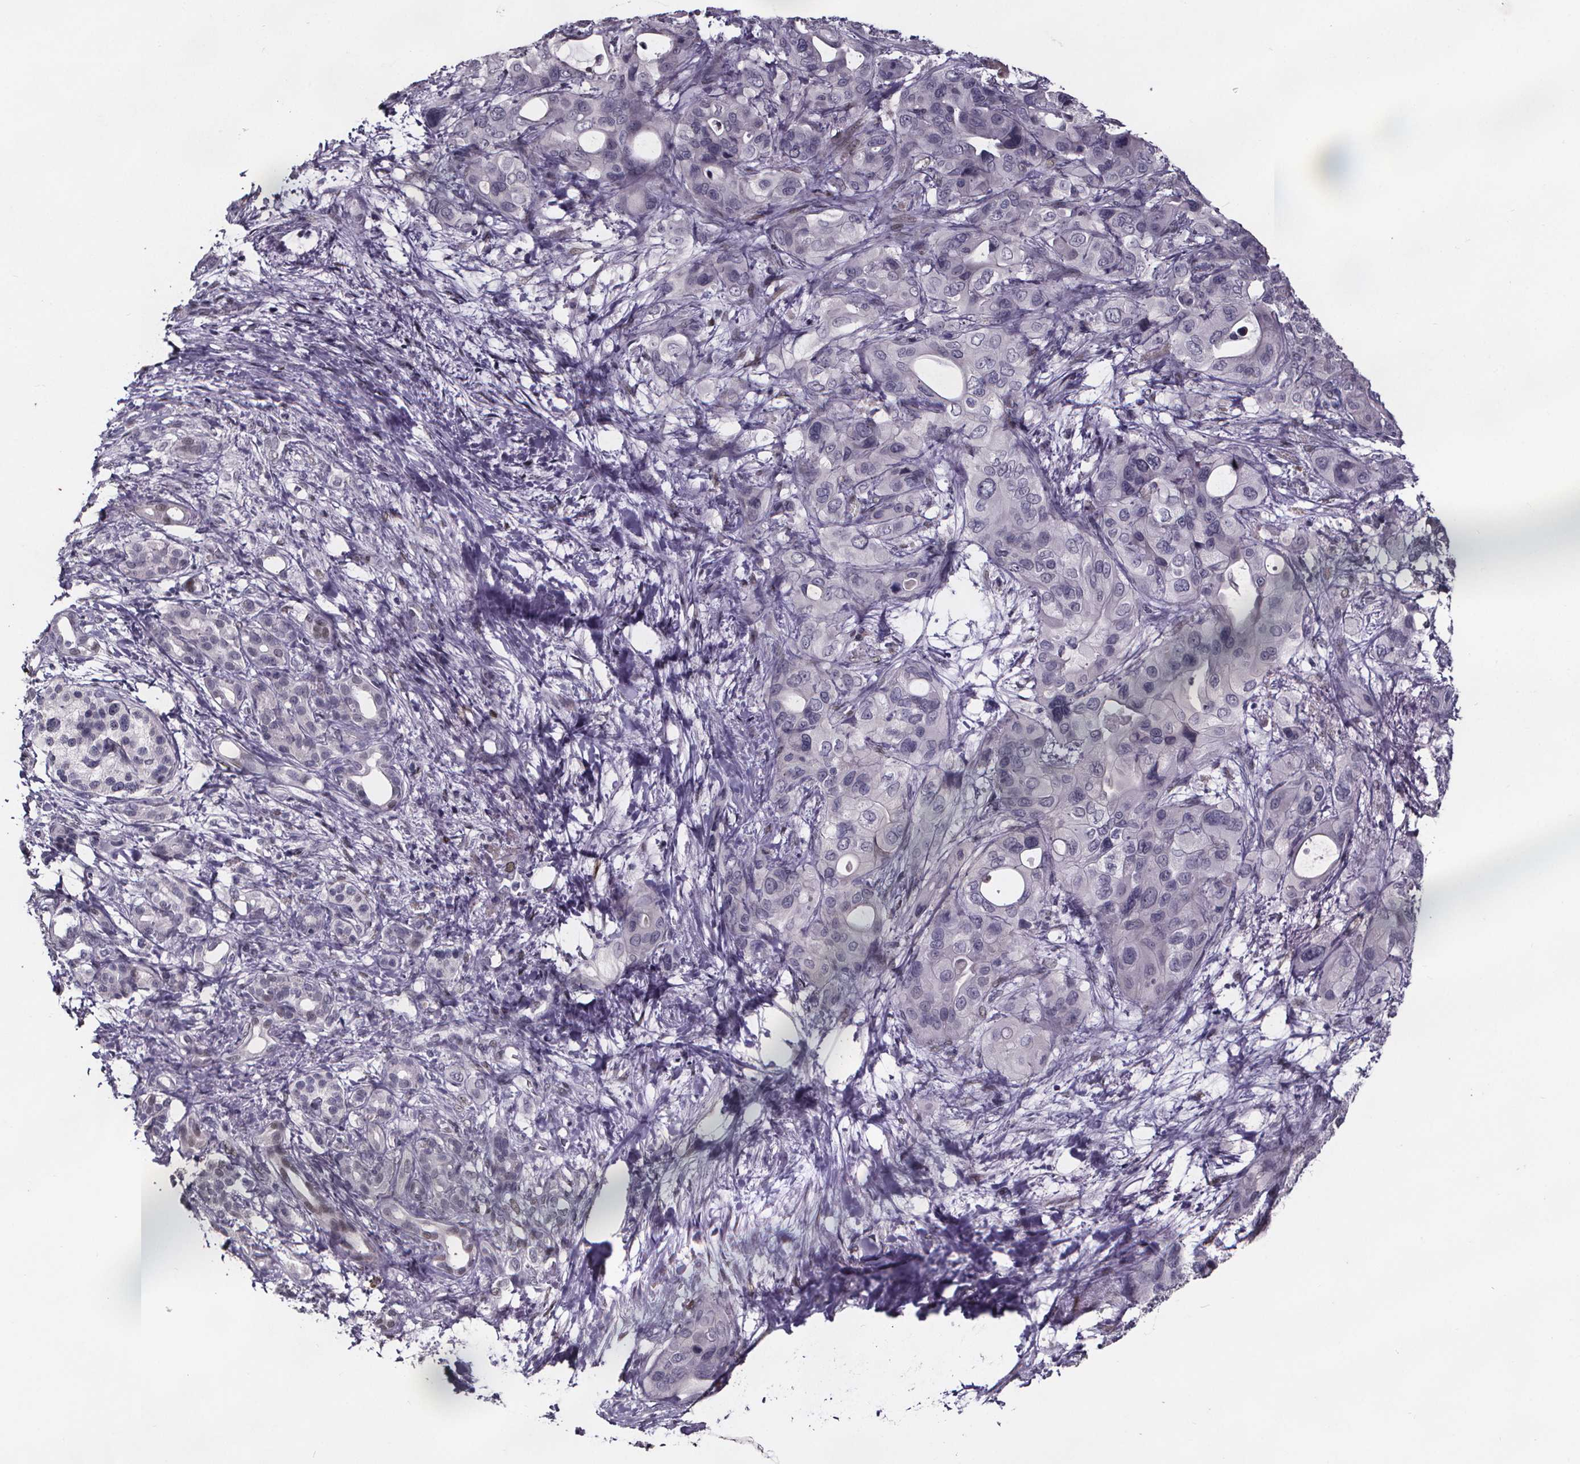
{"staining": {"intensity": "negative", "quantity": "none", "location": "none"}, "tissue": "pancreatic cancer", "cell_type": "Tumor cells", "image_type": "cancer", "snomed": [{"axis": "morphology", "description": "Adenocarcinoma, NOS"}, {"axis": "topography", "description": "Pancreas"}], "caption": "Tumor cells are negative for brown protein staining in pancreatic adenocarcinoma.", "gene": "AR", "patient": {"sex": "male", "age": 71}}